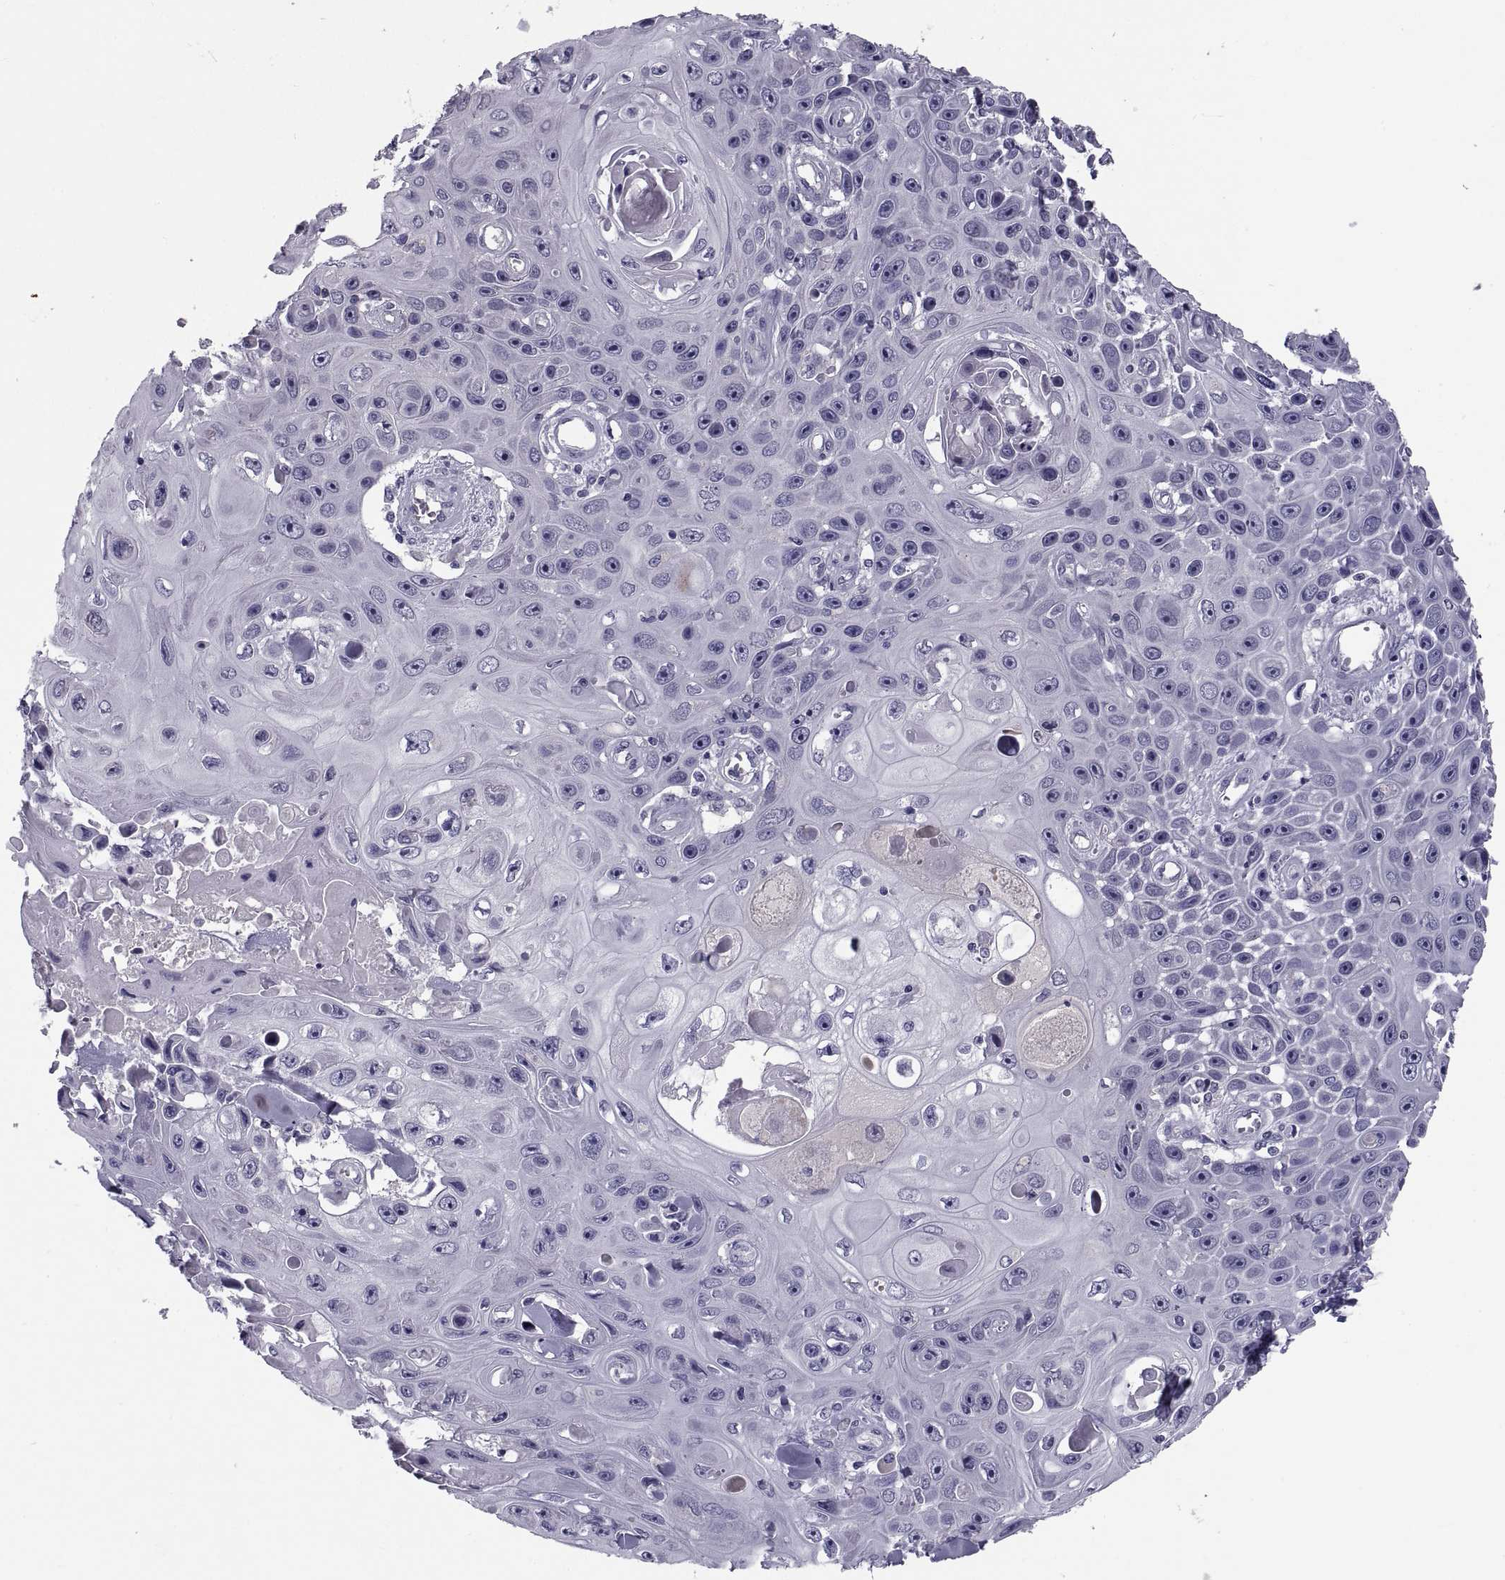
{"staining": {"intensity": "negative", "quantity": "none", "location": "none"}, "tissue": "skin cancer", "cell_type": "Tumor cells", "image_type": "cancer", "snomed": [{"axis": "morphology", "description": "Squamous cell carcinoma, NOS"}, {"axis": "topography", "description": "Skin"}], "caption": "The IHC image has no significant positivity in tumor cells of skin squamous cell carcinoma tissue. (DAB (3,3'-diaminobenzidine) IHC with hematoxylin counter stain).", "gene": "PDZRN4", "patient": {"sex": "male", "age": 82}}